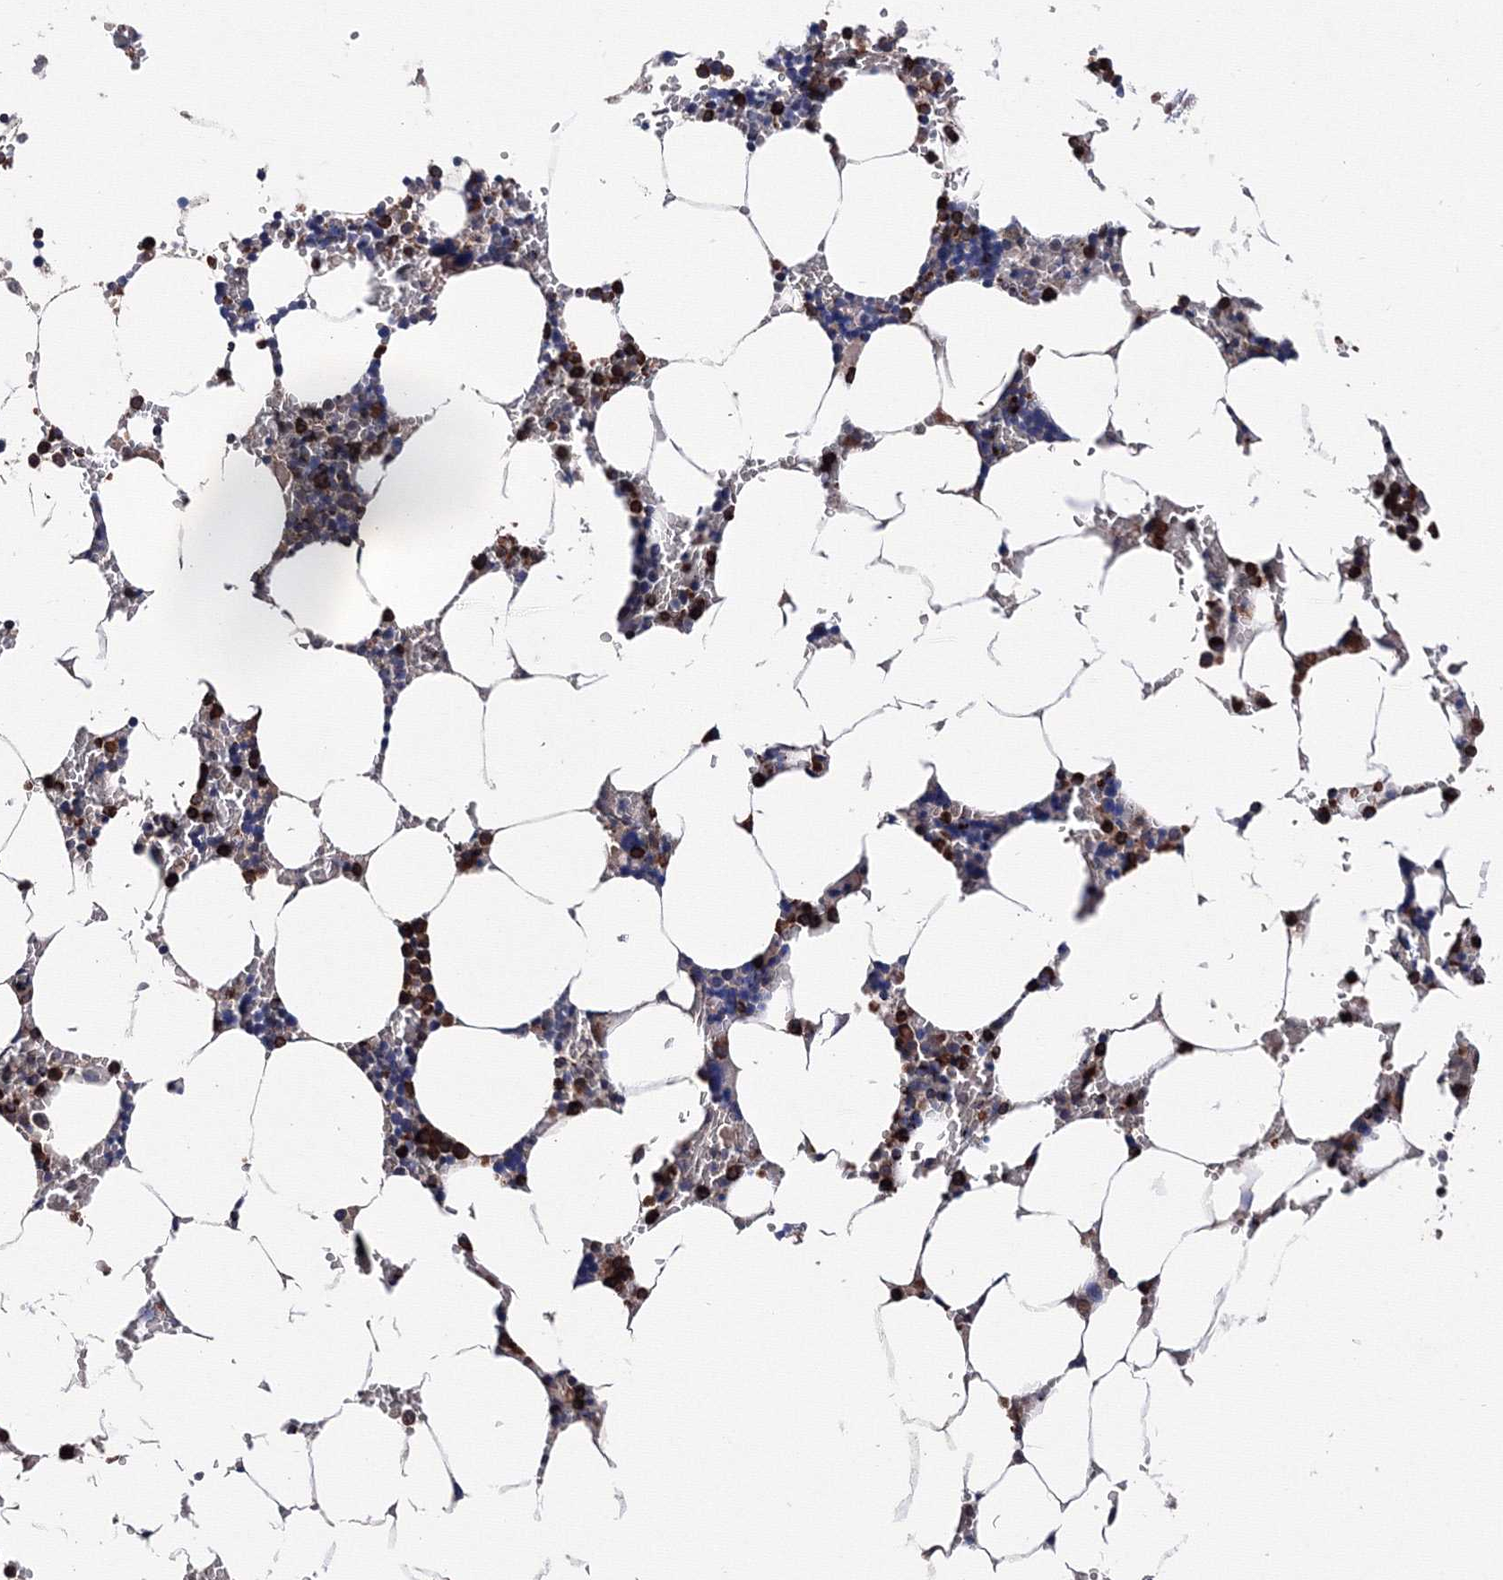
{"staining": {"intensity": "strong", "quantity": "25%-75%", "location": "cytoplasmic/membranous,nuclear"}, "tissue": "bone marrow", "cell_type": "Hematopoietic cells", "image_type": "normal", "snomed": [{"axis": "morphology", "description": "Normal tissue, NOS"}, {"axis": "topography", "description": "Bone marrow"}], "caption": "This is a histology image of IHC staining of unremarkable bone marrow, which shows strong expression in the cytoplasmic/membranous,nuclear of hematopoietic cells.", "gene": "PHYKPL", "patient": {"sex": "male", "age": 70}}